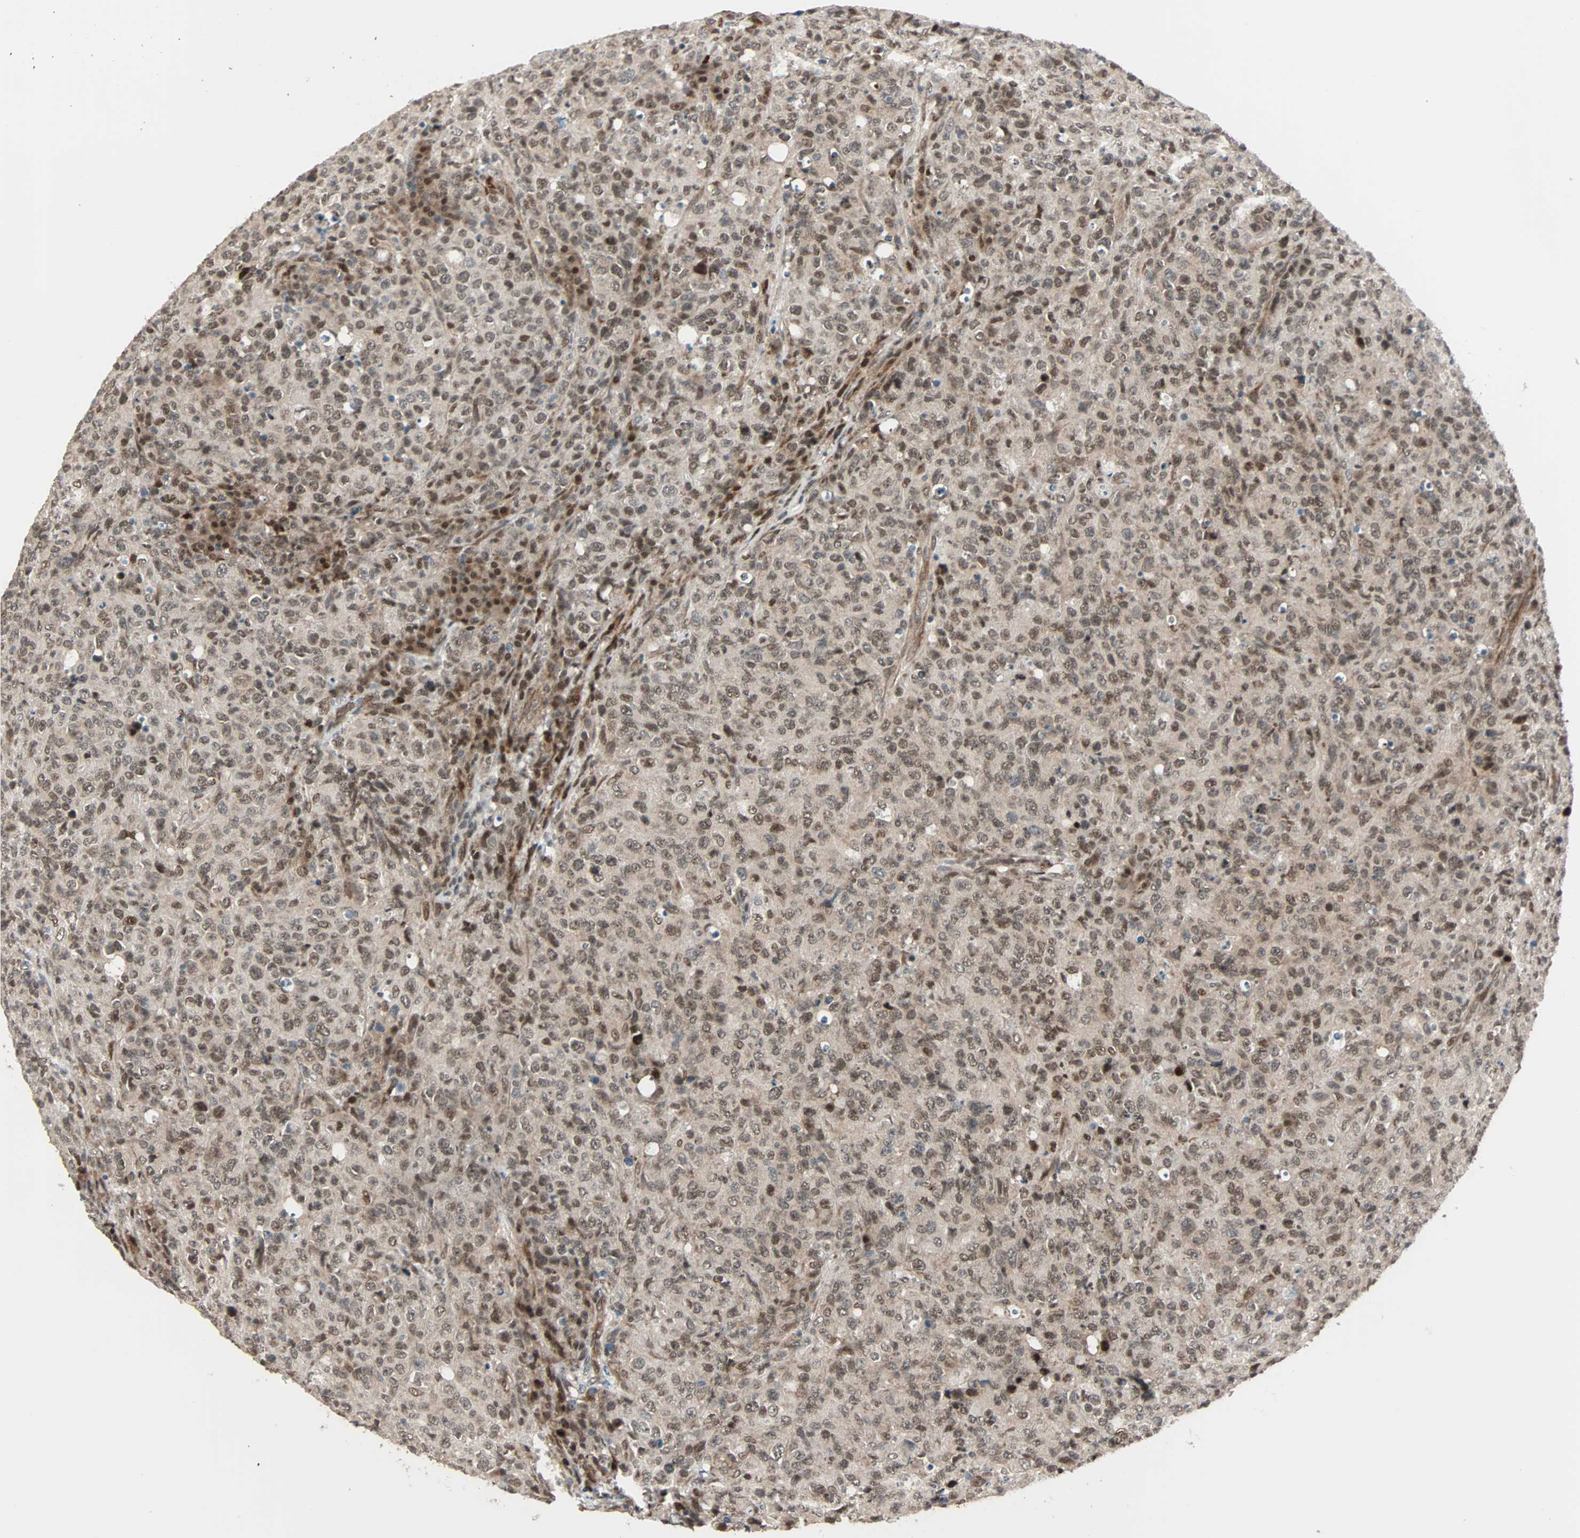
{"staining": {"intensity": "weak", "quantity": ">75%", "location": "nuclear"}, "tissue": "lymphoma", "cell_type": "Tumor cells", "image_type": "cancer", "snomed": [{"axis": "morphology", "description": "Malignant lymphoma, non-Hodgkin's type, High grade"}, {"axis": "topography", "description": "Tonsil"}], "caption": "Weak nuclear protein expression is identified in about >75% of tumor cells in malignant lymphoma, non-Hodgkin's type (high-grade).", "gene": "CBX4", "patient": {"sex": "female", "age": 36}}